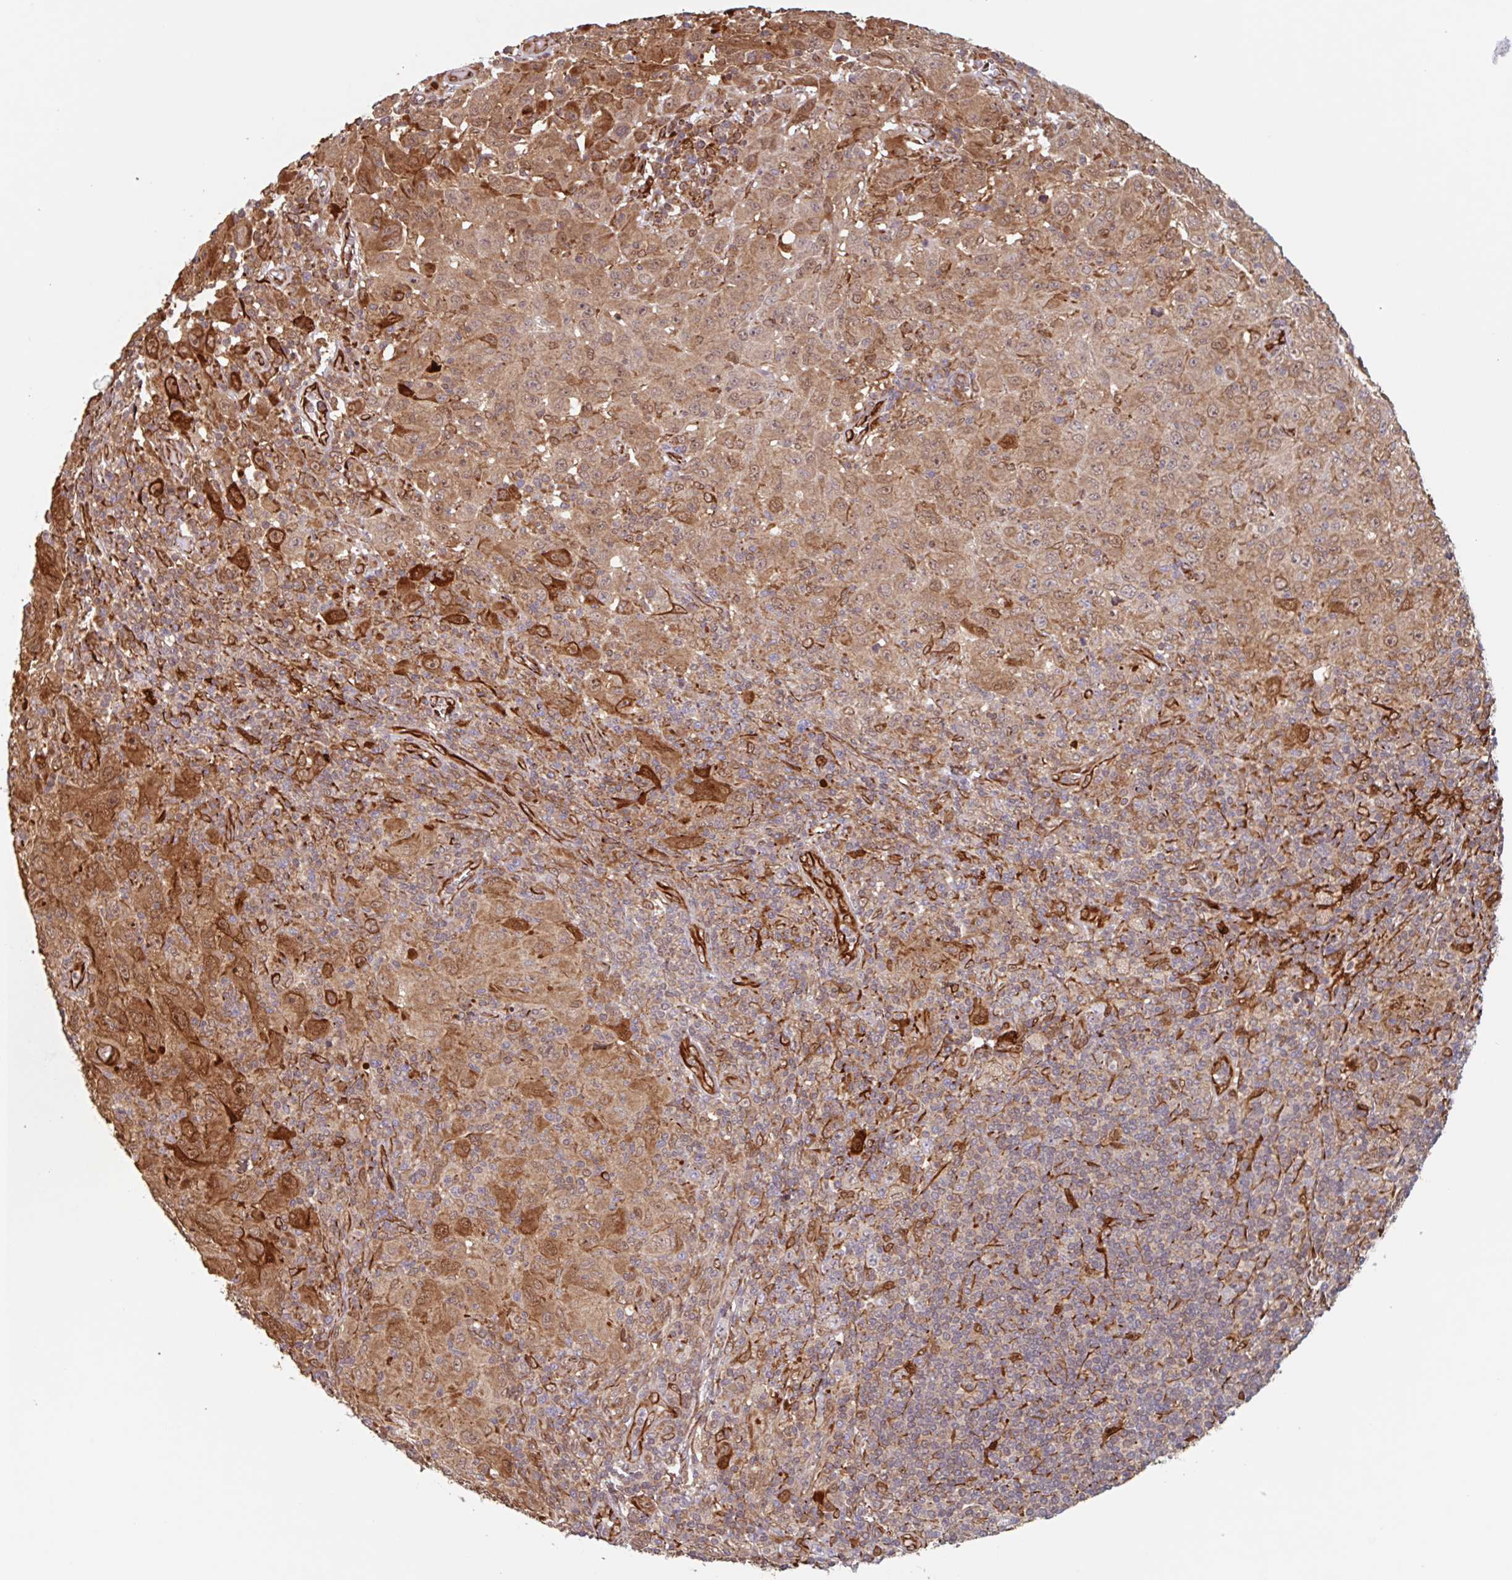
{"staining": {"intensity": "moderate", "quantity": ">75%", "location": "cytoplasmic/membranous,nuclear"}, "tissue": "melanoma", "cell_type": "Tumor cells", "image_type": "cancer", "snomed": [{"axis": "morphology", "description": "Malignant melanoma, NOS"}, {"axis": "topography", "description": "Skin"}], "caption": "This histopathology image exhibits IHC staining of malignant melanoma, with medium moderate cytoplasmic/membranous and nuclear expression in about >75% of tumor cells.", "gene": "NUB1", "patient": {"sex": "female", "age": 91}}